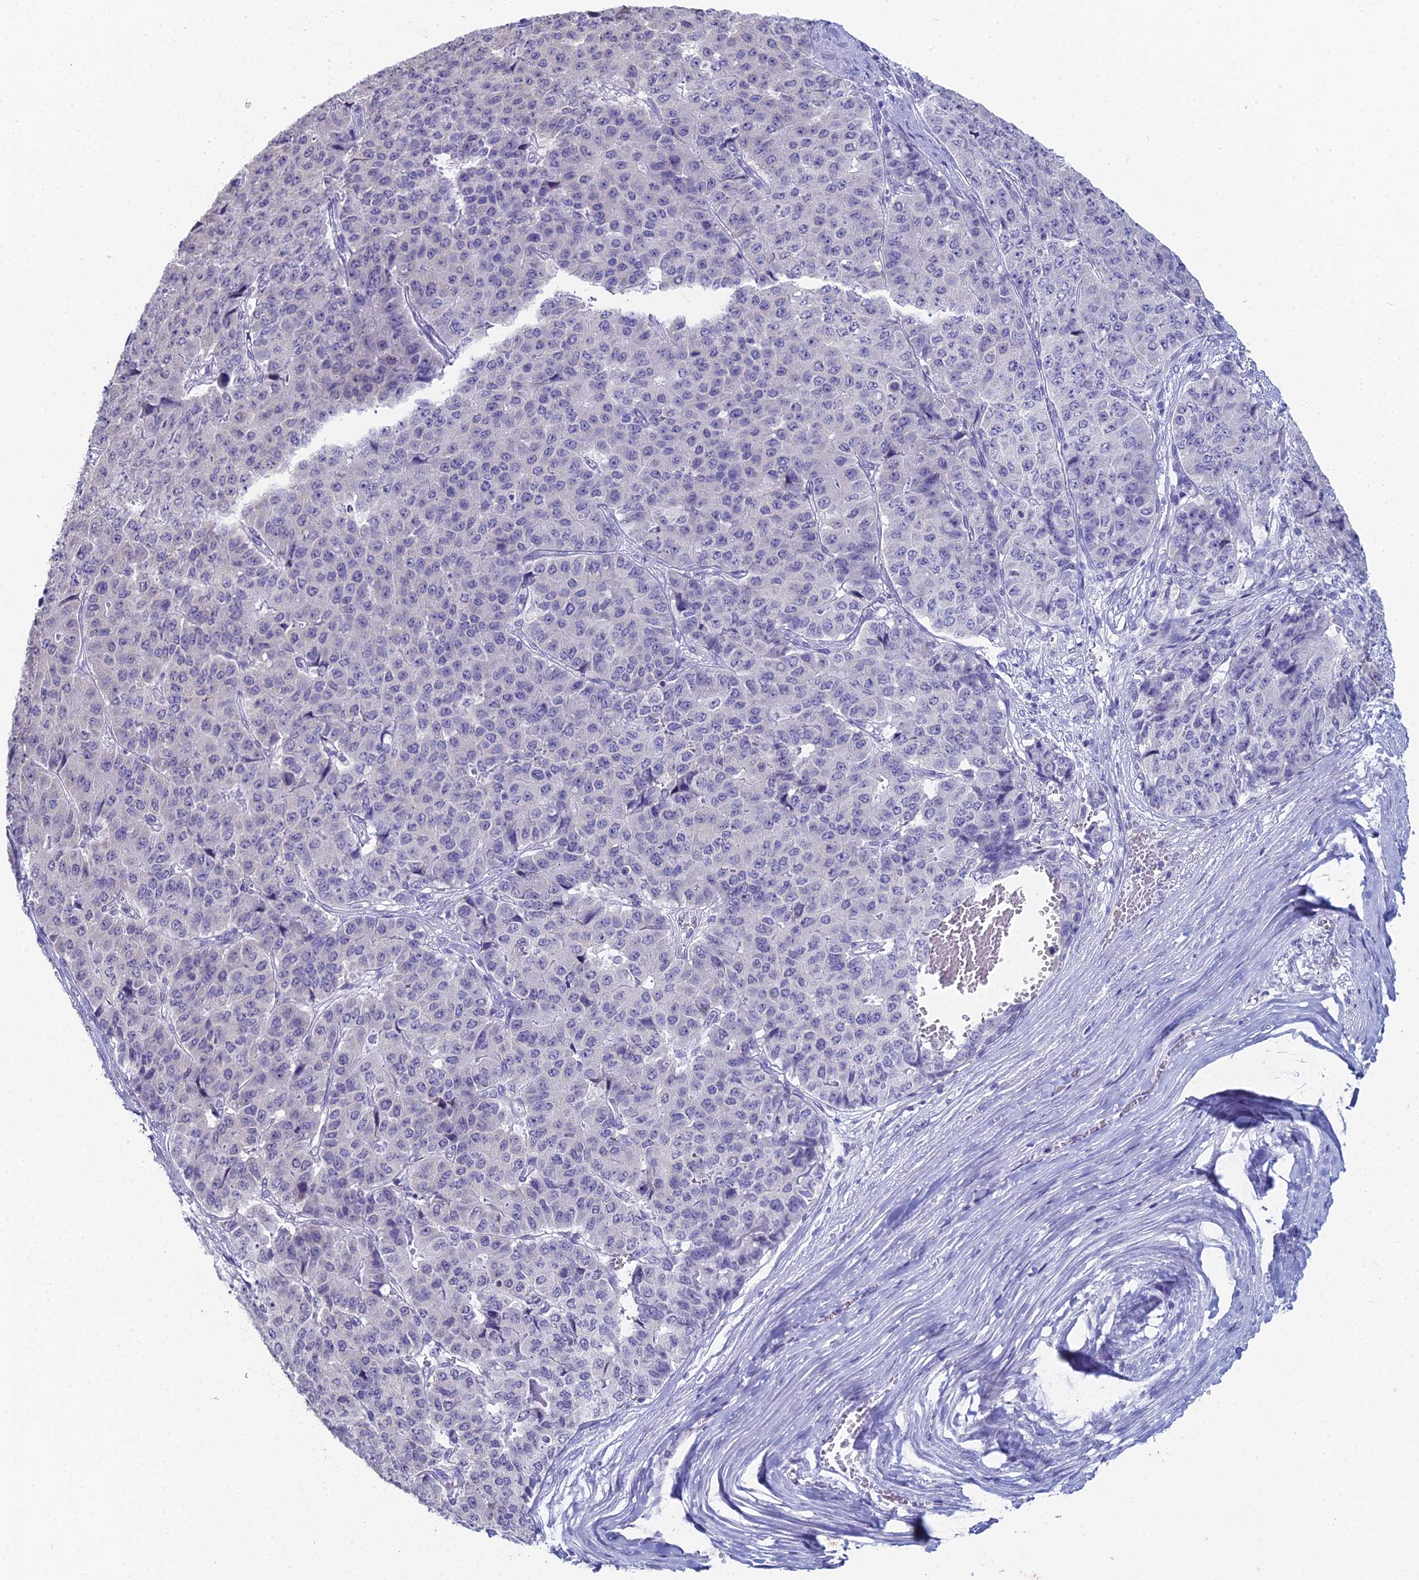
{"staining": {"intensity": "negative", "quantity": "none", "location": "none"}, "tissue": "pancreatic cancer", "cell_type": "Tumor cells", "image_type": "cancer", "snomed": [{"axis": "morphology", "description": "Adenocarcinoma, NOS"}, {"axis": "topography", "description": "Pancreas"}], "caption": "Pancreatic cancer was stained to show a protein in brown. There is no significant positivity in tumor cells.", "gene": "PRR22", "patient": {"sex": "male", "age": 50}}